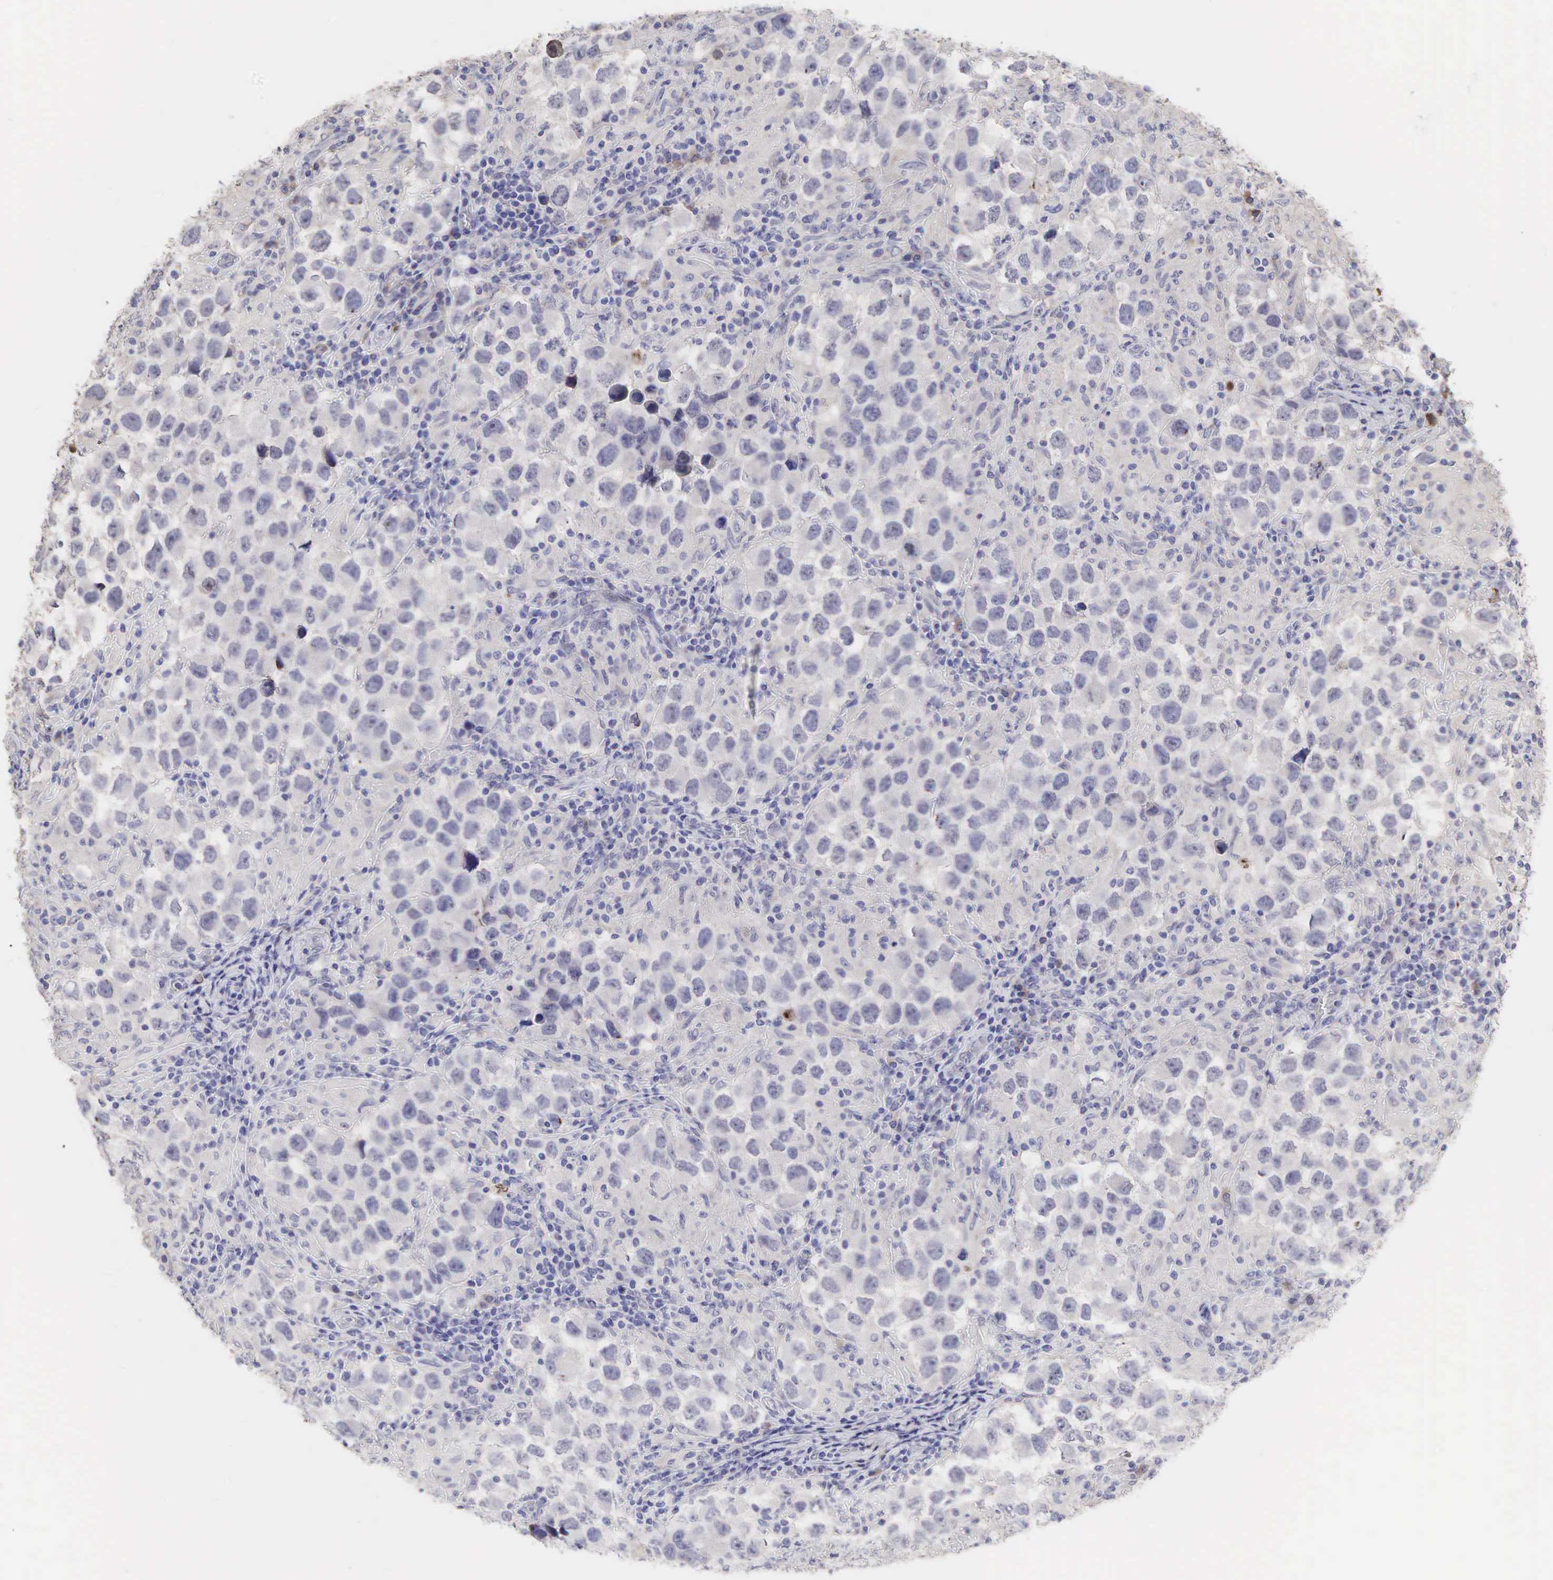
{"staining": {"intensity": "negative", "quantity": "none", "location": "none"}, "tissue": "testis cancer", "cell_type": "Tumor cells", "image_type": "cancer", "snomed": [{"axis": "morphology", "description": "Carcinoma, Embryonal, NOS"}, {"axis": "topography", "description": "Testis"}], "caption": "High power microscopy image of an immunohistochemistry (IHC) photomicrograph of testis cancer, revealing no significant staining in tumor cells.", "gene": "DKC1", "patient": {"sex": "male", "age": 21}}